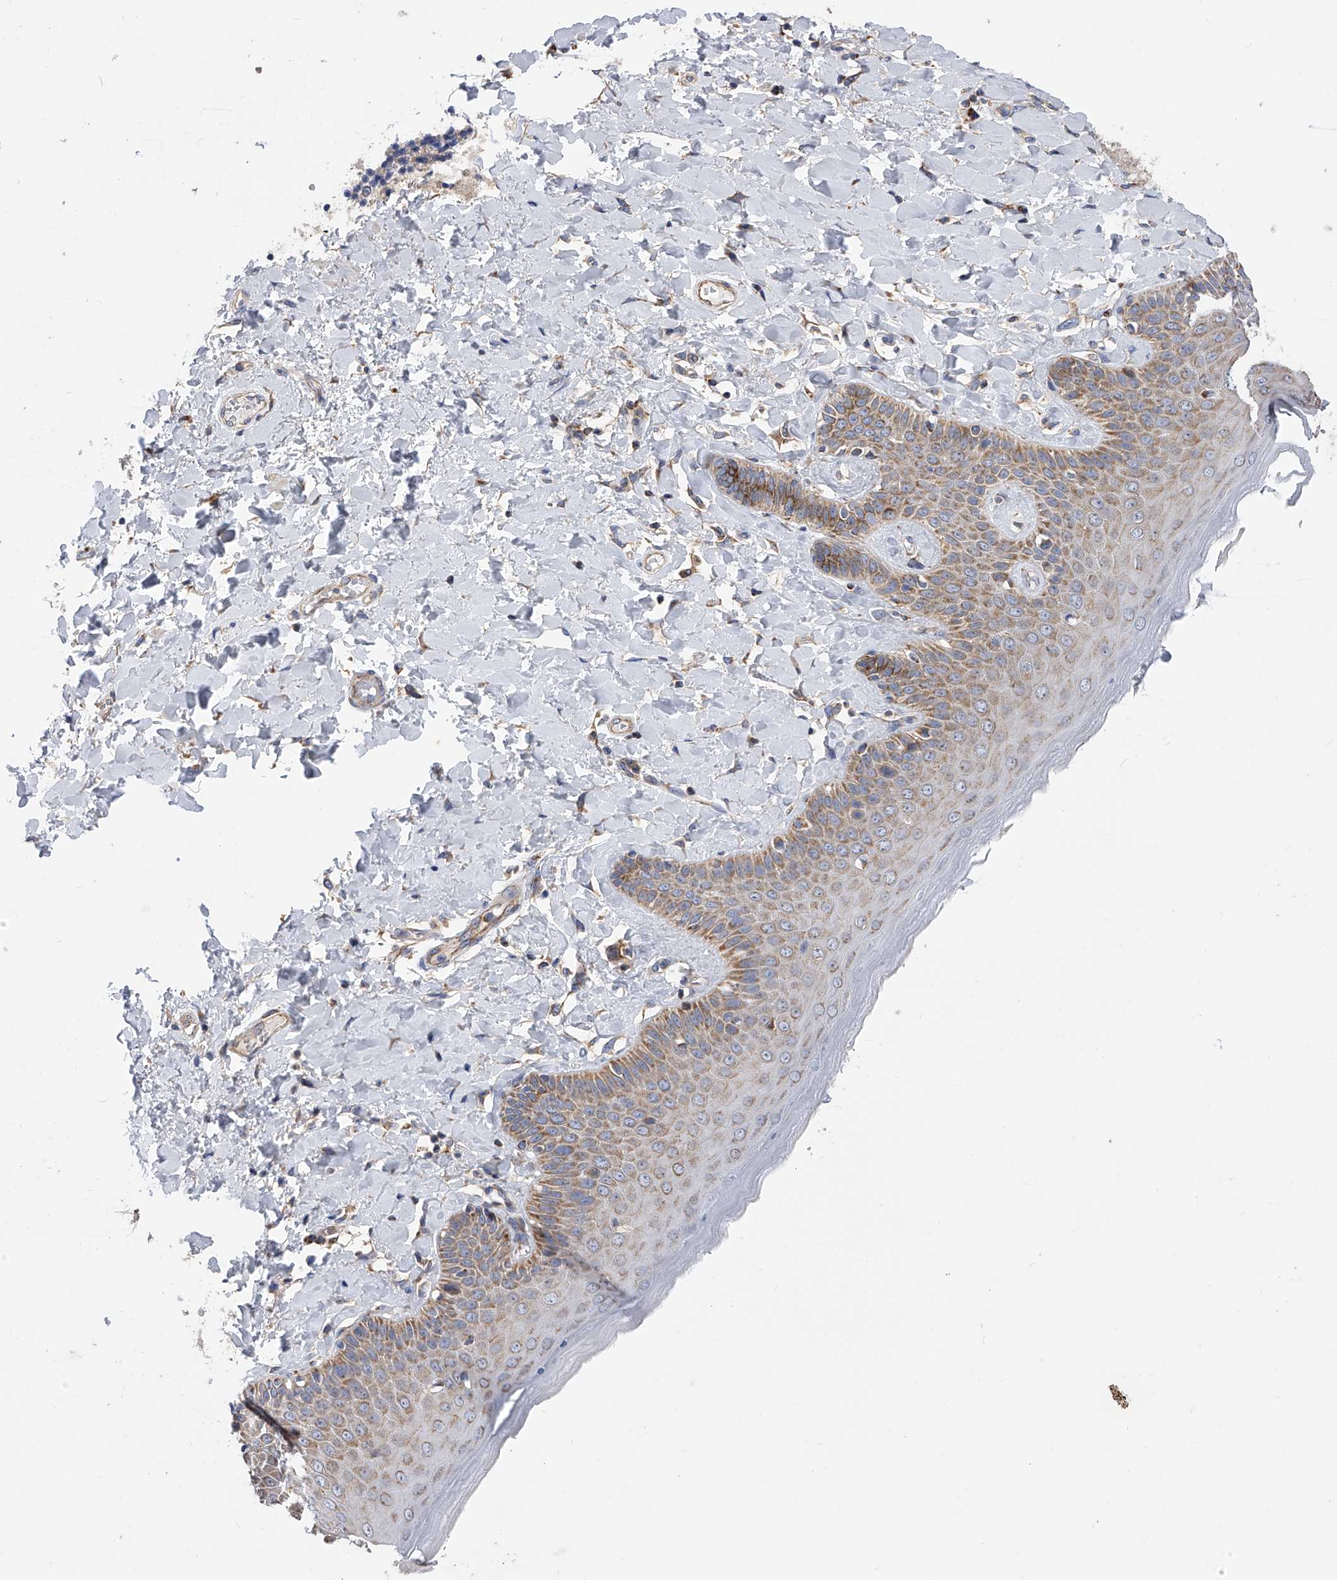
{"staining": {"intensity": "moderate", "quantity": ">75%", "location": "cytoplasmic/membranous"}, "tissue": "skin", "cell_type": "Epidermal cells", "image_type": "normal", "snomed": [{"axis": "morphology", "description": "Normal tissue, NOS"}, {"axis": "topography", "description": "Anal"}], "caption": "DAB (3,3'-diaminobenzidine) immunohistochemical staining of unremarkable human skin shows moderate cytoplasmic/membranous protein staining in about >75% of epidermal cells.", "gene": "PDSS2", "patient": {"sex": "male", "age": 69}}